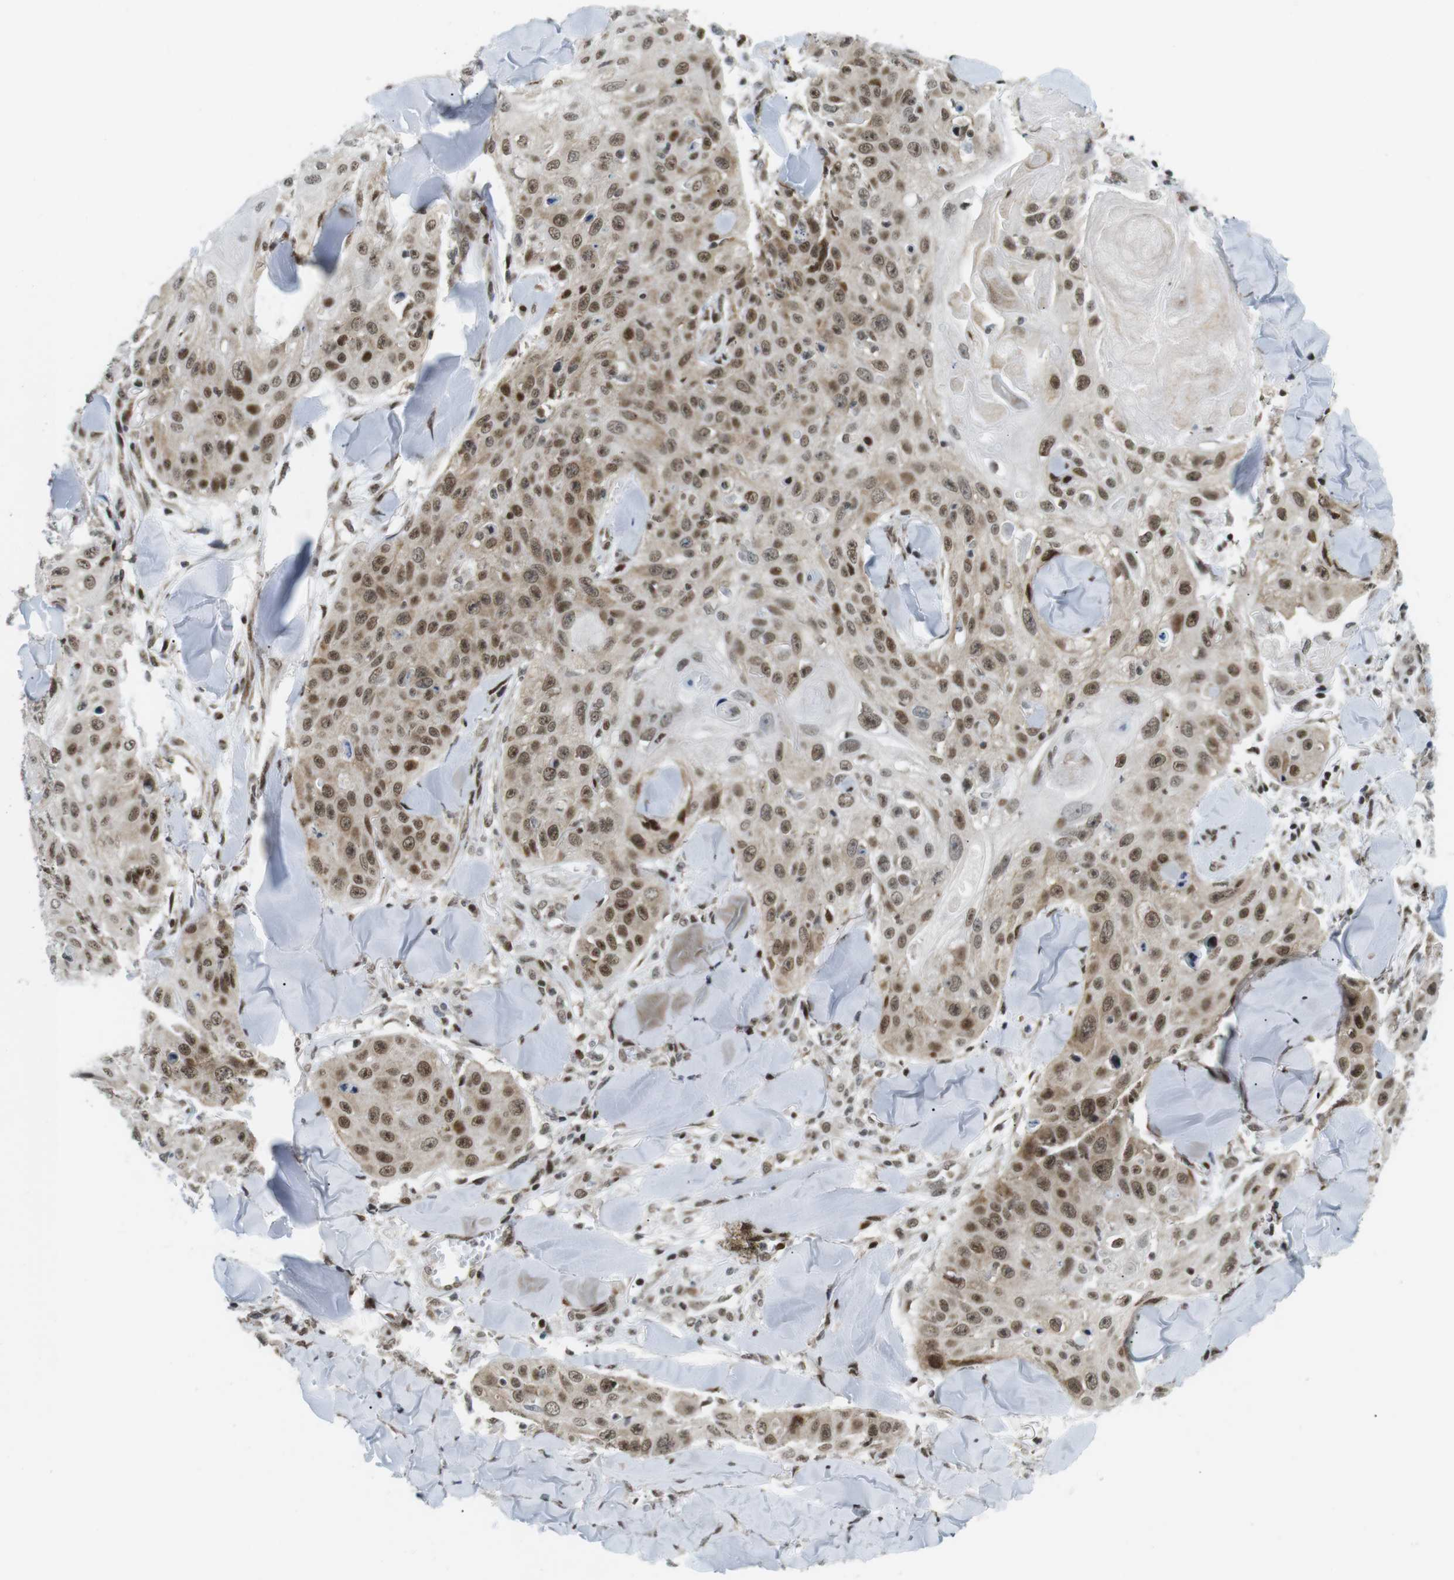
{"staining": {"intensity": "moderate", "quantity": ">75%", "location": "nuclear"}, "tissue": "skin cancer", "cell_type": "Tumor cells", "image_type": "cancer", "snomed": [{"axis": "morphology", "description": "Squamous cell carcinoma, NOS"}, {"axis": "topography", "description": "Skin"}], "caption": "Immunohistochemical staining of human skin cancer shows moderate nuclear protein expression in approximately >75% of tumor cells. (Brightfield microscopy of DAB IHC at high magnification).", "gene": "CDC27", "patient": {"sex": "male", "age": 86}}